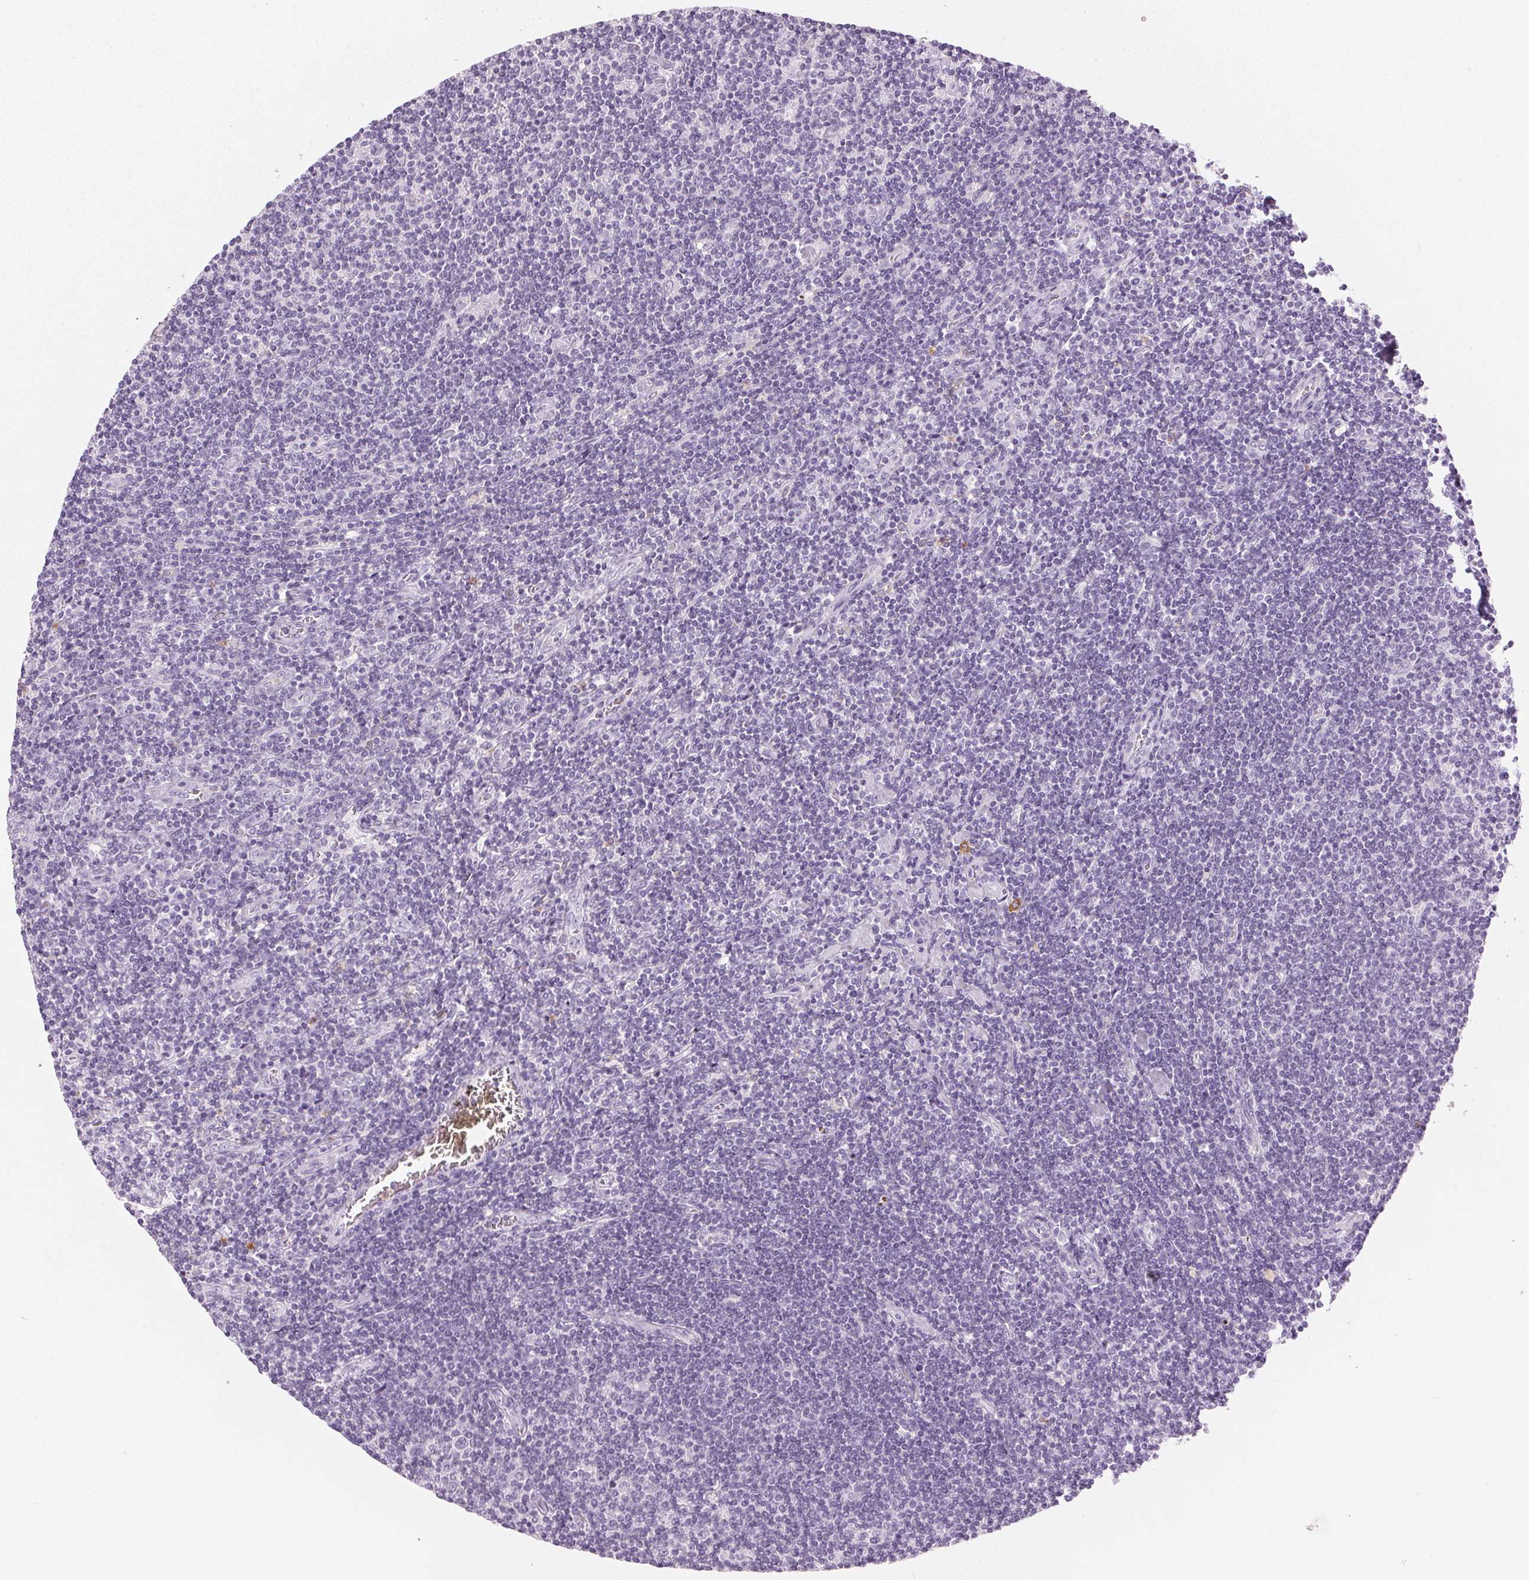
{"staining": {"intensity": "negative", "quantity": "none", "location": "none"}, "tissue": "lymphoma", "cell_type": "Tumor cells", "image_type": "cancer", "snomed": [{"axis": "morphology", "description": "Hodgkin's disease, NOS"}, {"axis": "topography", "description": "Lymph node"}], "caption": "A photomicrograph of human lymphoma is negative for staining in tumor cells. The staining was performed using DAB to visualize the protein expression in brown, while the nuclei were stained in blue with hematoxylin (Magnification: 20x).", "gene": "MPO", "patient": {"sex": "male", "age": 40}}